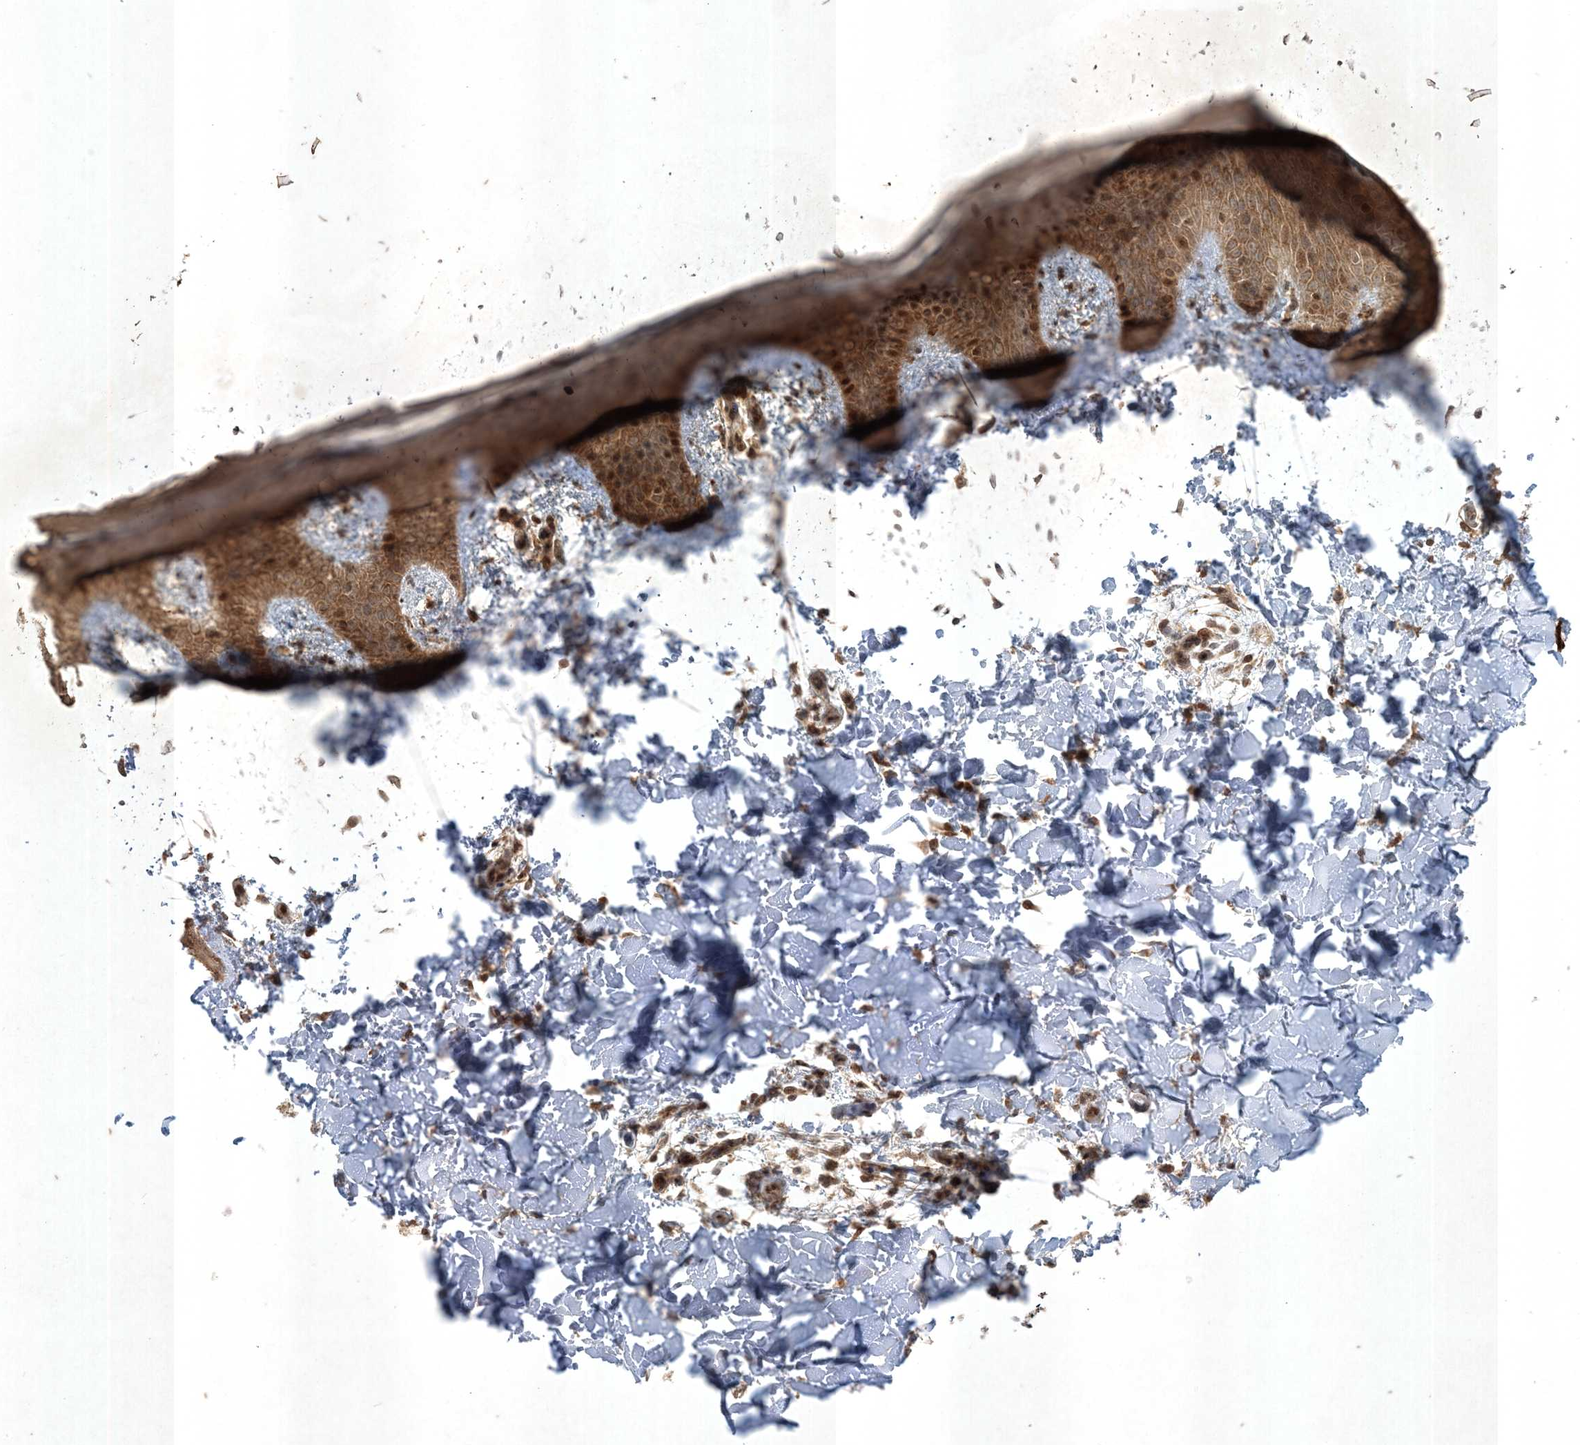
{"staining": {"intensity": "moderate", "quantity": ">75%", "location": "cytoplasmic/membranous,nuclear"}, "tissue": "skin", "cell_type": "Fibroblasts", "image_type": "normal", "snomed": [{"axis": "morphology", "description": "Normal tissue, NOS"}, {"axis": "topography", "description": "Skin"}], "caption": "Protein analysis of normal skin exhibits moderate cytoplasmic/membranous,nuclear expression in approximately >75% of fibroblasts. The staining was performed using DAB (3,3'-diaminobenzidine) to visualize the protein expression in brown, while the nuclei were stained in blue with hematoxylin (Magnification: 20x).", "gene": "RRAS", "patient": {"sex": "male", "age": 36}}